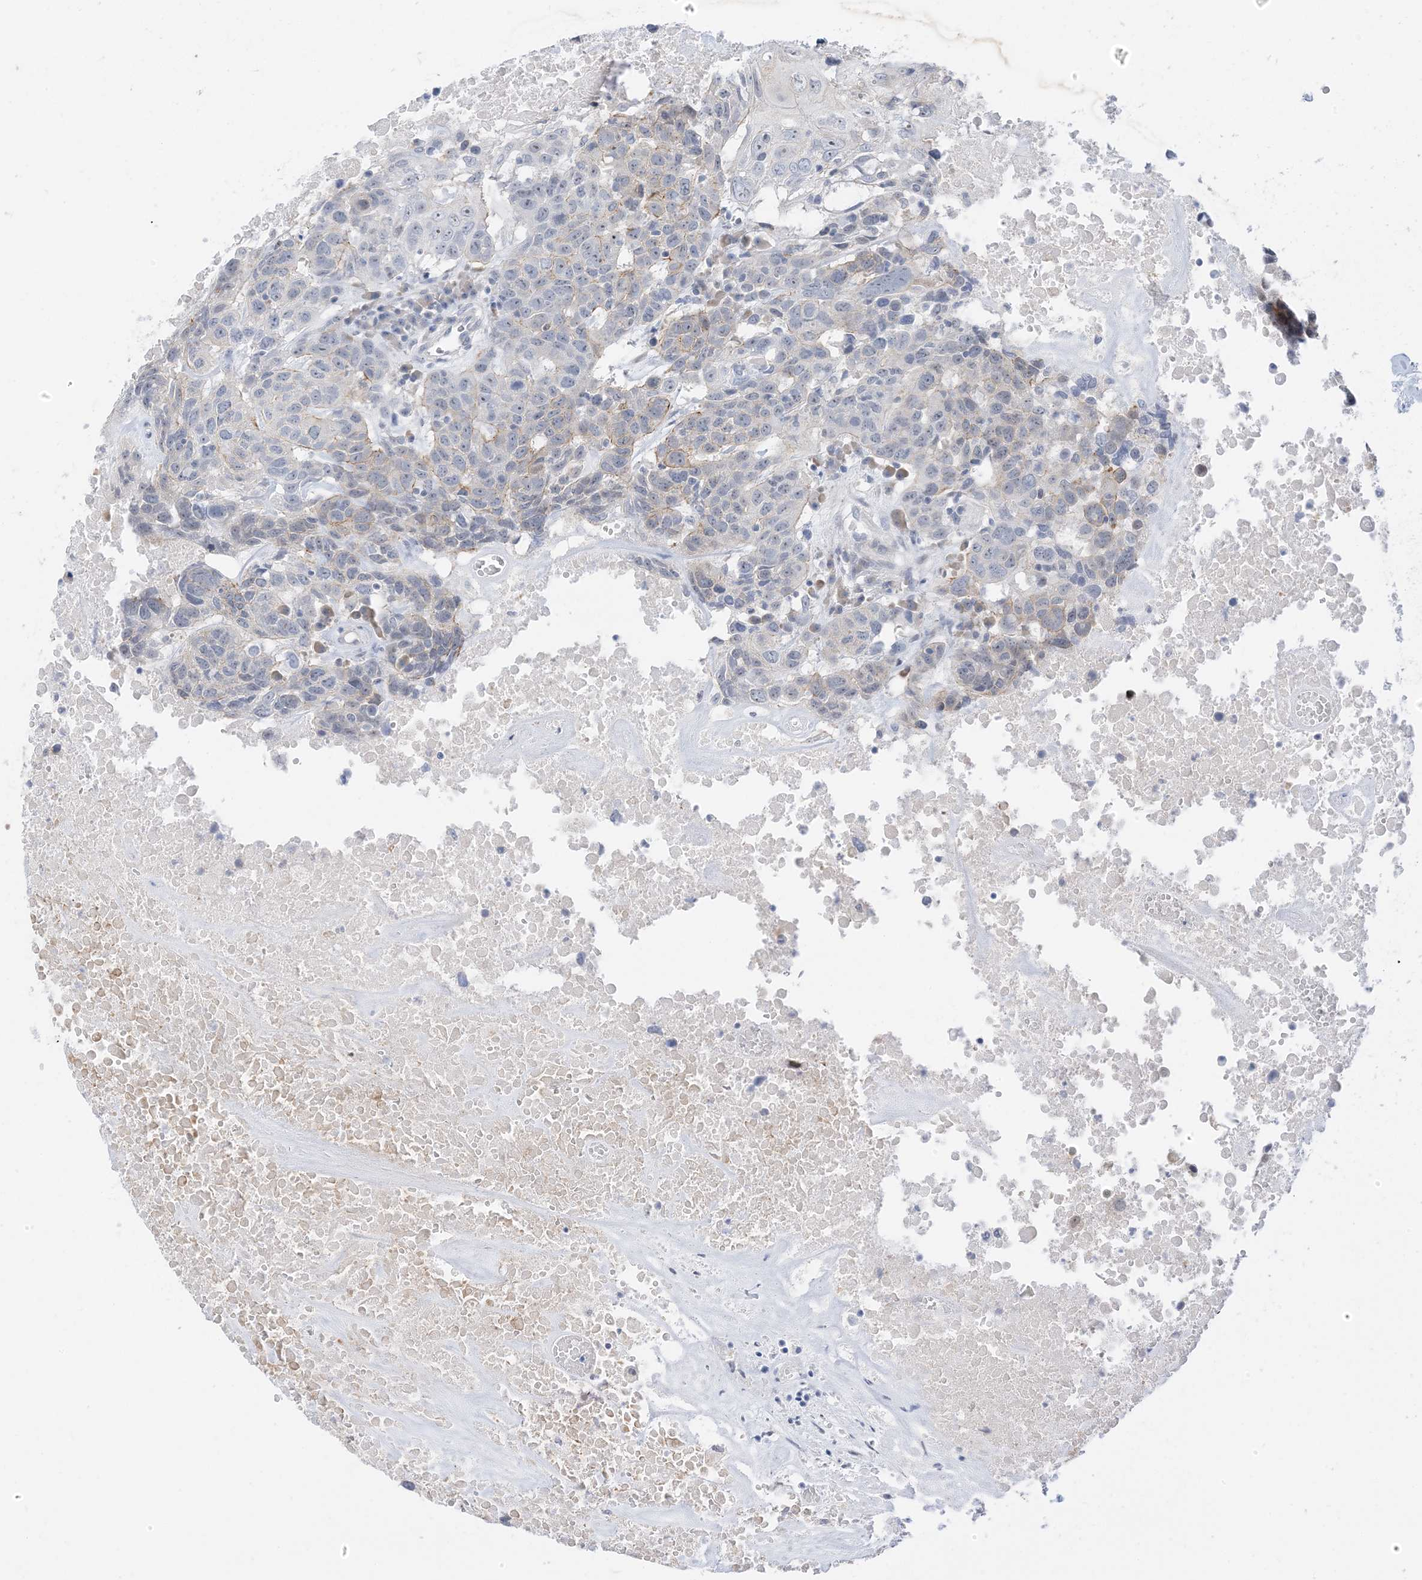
{"staining": {"intensity": "weak", "quantity": "<25%", "location": "cytoplasmic/membranous"}, "tissue": "head and neck cancer", "cell_type": "Tumor cells", "image_type": "cancer", "snomed": [{"axis": "morphology", "description": "Squamous cell carcinoma, NOS"}, {"axis": "topography", "description": "Head-Neck"}], "caption": "A high-resolution image shows immunohistochemistry staining of head and neck cancer (squamous cell carcinoma), which displays no significant expression in tumor cells.", "gene": "IL36B", "patient": {"sex": "male", "age": 66}}